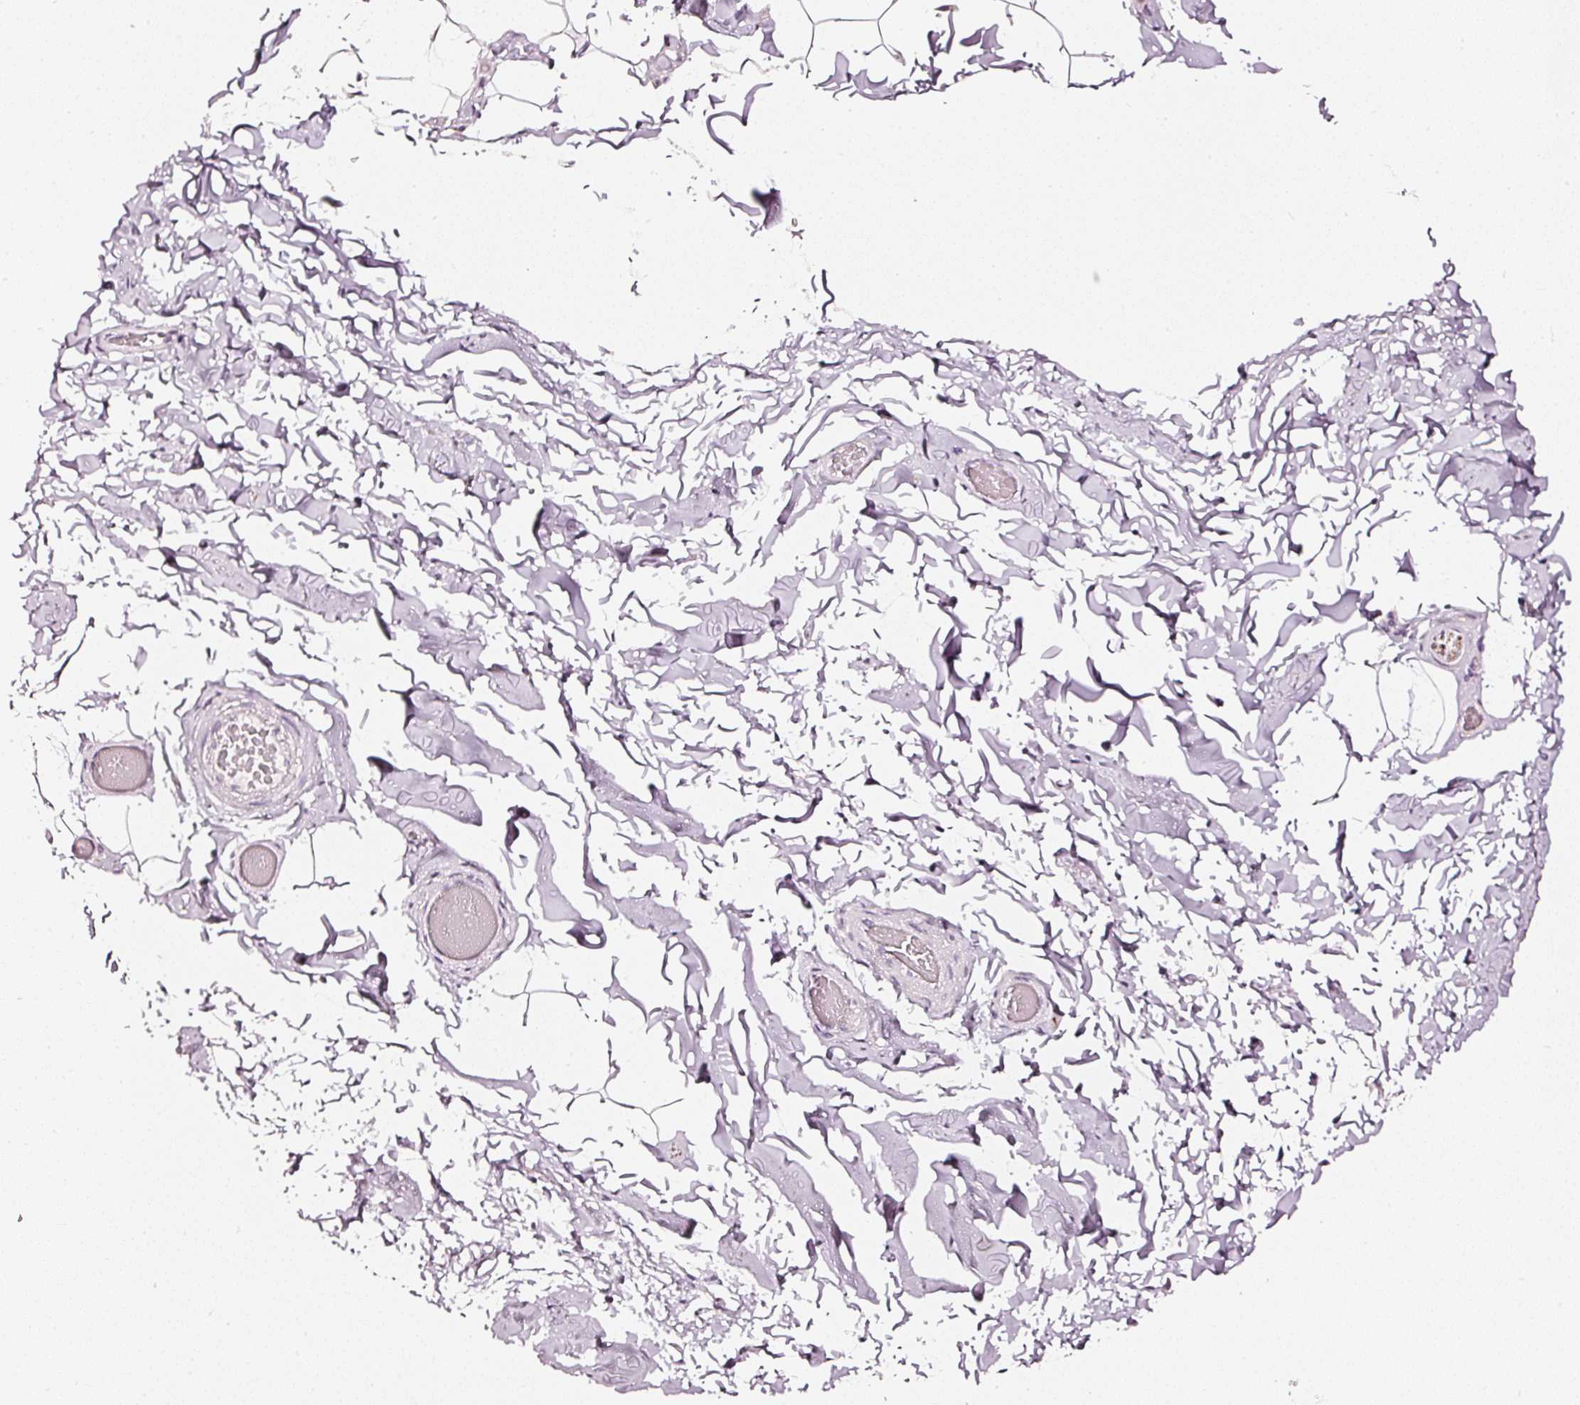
{"staining": {"intensity": "weak", "quantity": "25%-75%", "location": "cytoplasmic/membranous"}, "tissue": "adipose tissue", "cell_type": "Adipocytes", "image_type": "normal", "snomed": [{"axis": "morphology", "description": "Normal tissue, NOS"}, {"axis": "topography", "description": "Soft tissue"}, {"axis": "topography", "description": "Adipose tissue"}, {"axis": "topography", "description": "Vascular tissue"}, {"axis": "topography", "description": "Peripheral nerve tissue"}], "caption": "High-power microscopy captured an immunohistochemistry (IHC) histopathology image of unremarkable adipose tissue, revealing weak cytoplasmic/membranous expression in approximately 25%-75% of adipocytes. (brown staining indicates protein expression, while blue staining denotes nuclei).", "gene": "CNP", "patient": {"sex": "male", "age": 46}}